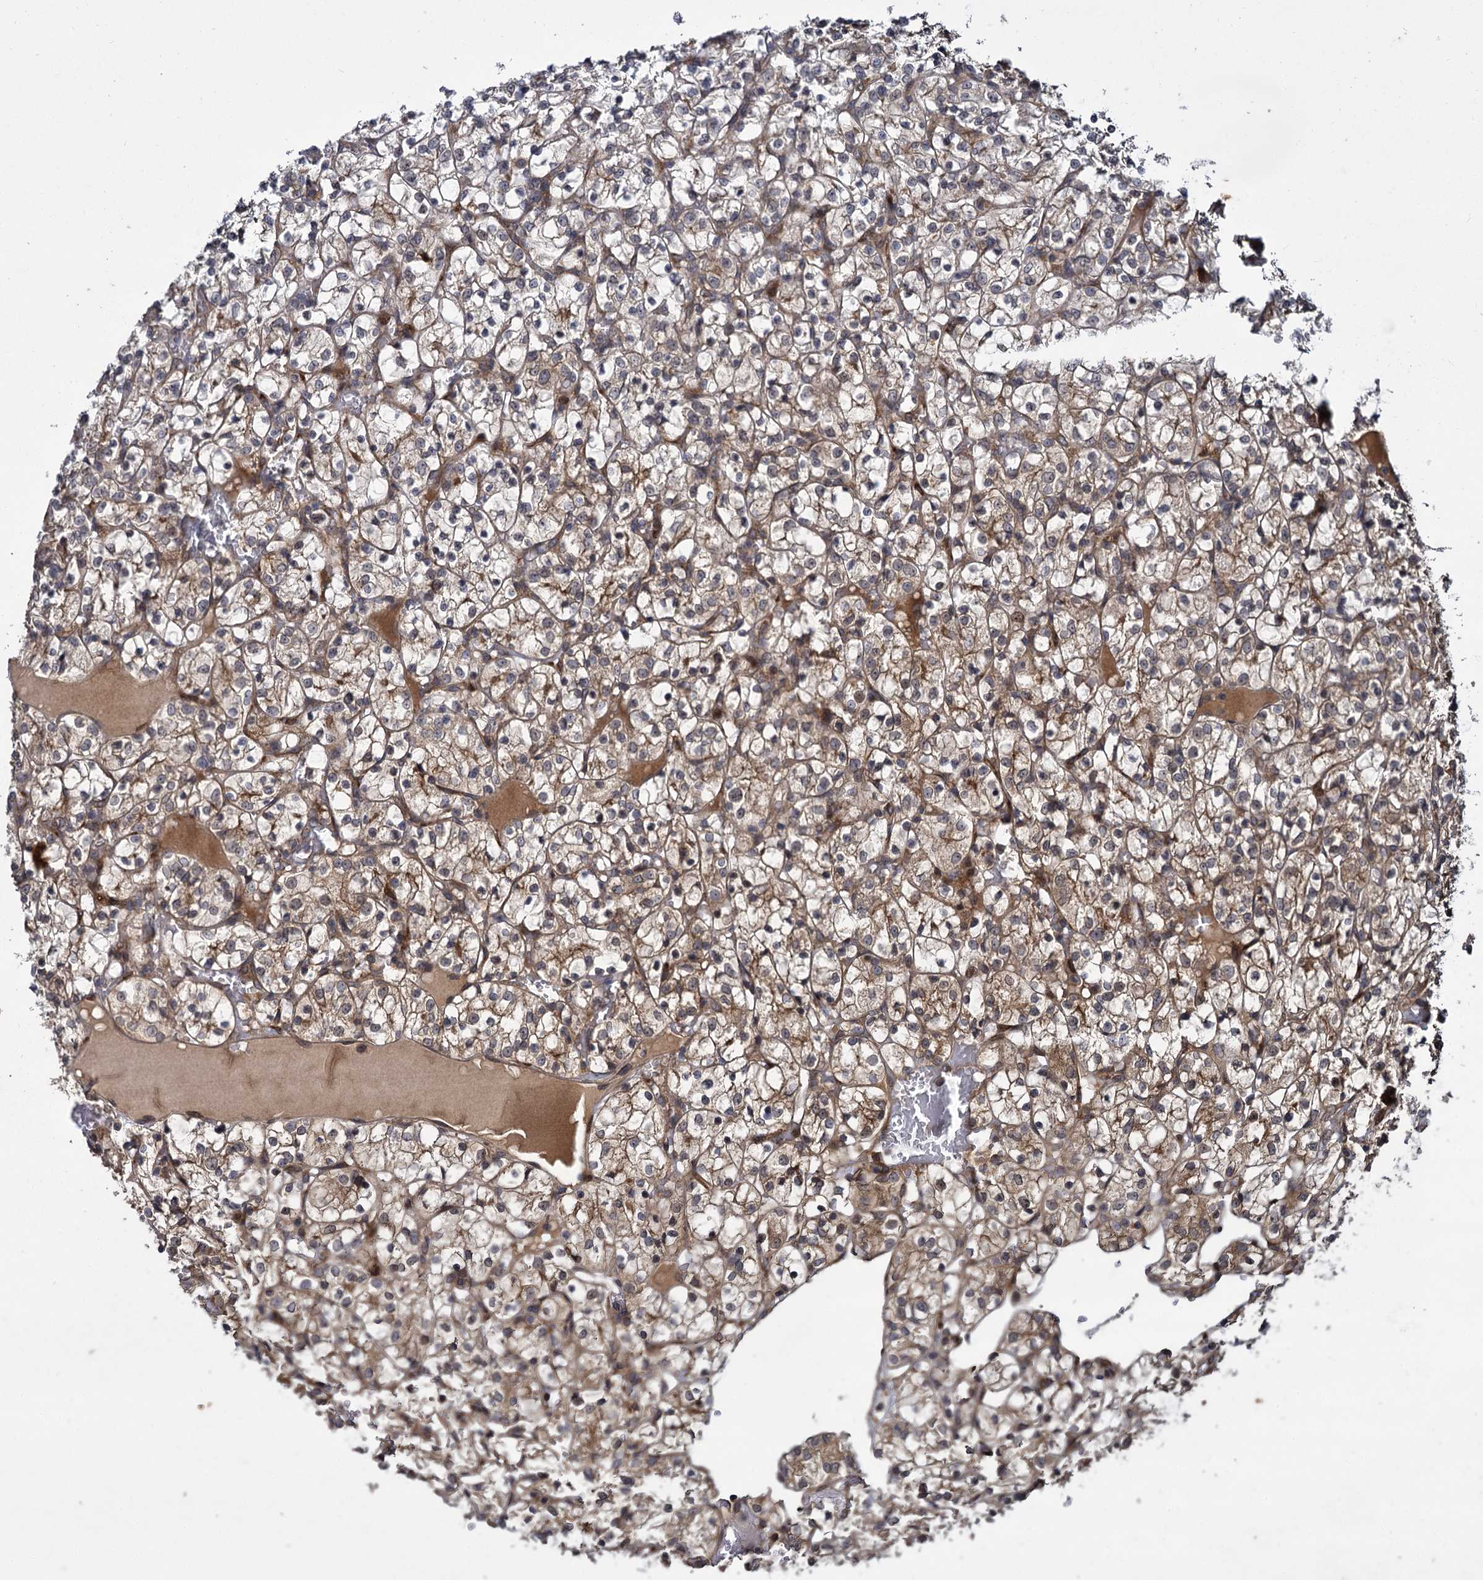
{"staining": {"intensity": "weak", "quantity": ">75%", "location": "cytoplasmic/membranous"}, "tissue": "renal cancer", "cell_type": "Tumor cells", "image_type": "cancer", "snomed": [{"axis": "morphology", "description": "Adenocarcinoma, NOS"}, {"axis": "topography", "description": "Kidney"}], "caption": "Tumor cells display low levels of weak cytoplasmic/membranous expression in approximately >75% of cells in human adenocarcinoma (renal).", "gene": "INPPL1", "patient": {"sex": "female", "age": 69}}